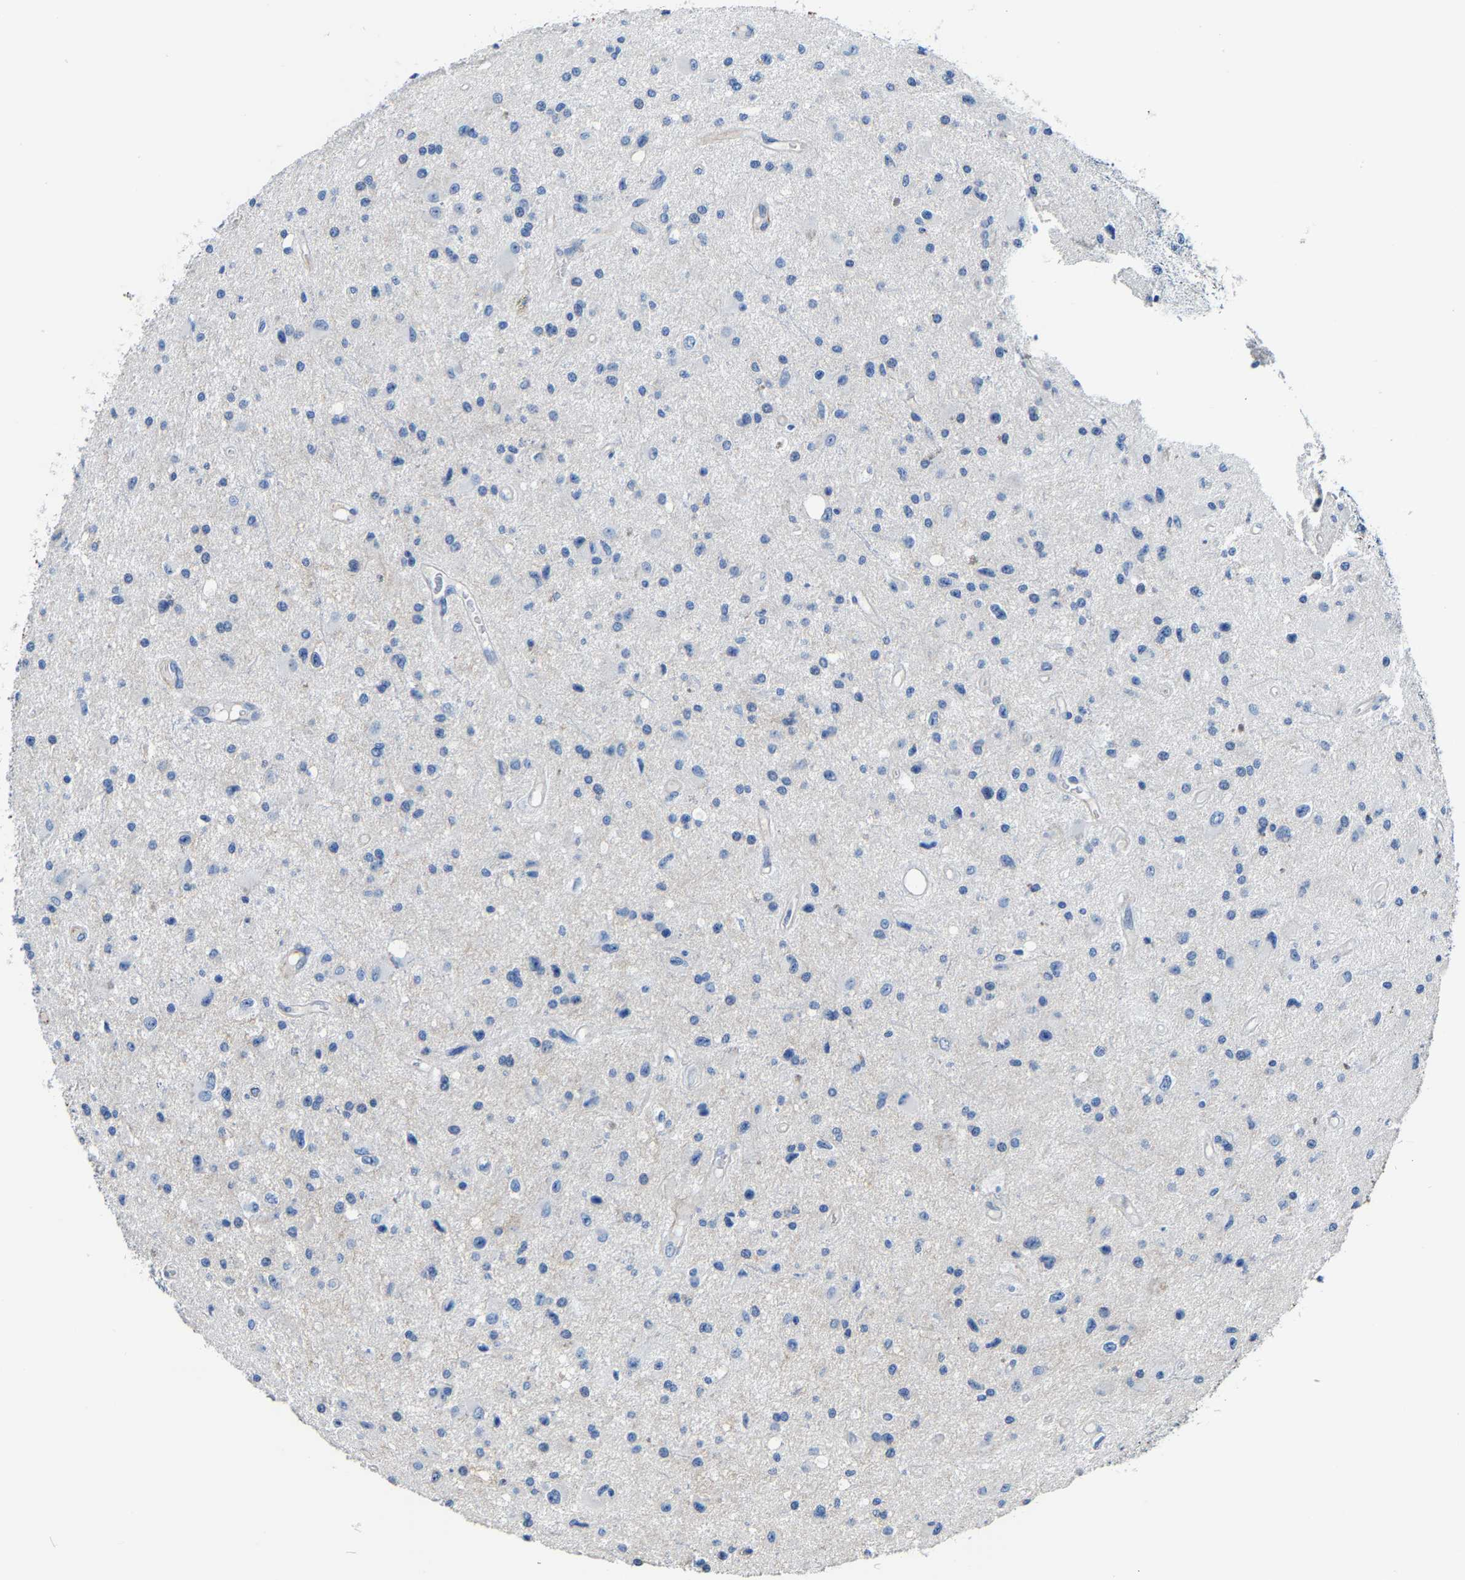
{"staining": {"intensity": "negative", "quantity": "none", "location": "none"}, "tissue": "glioma", "cell_type": "Tumor cells", "image_type": "cancer", "snomed": [{"axis": "morphology", "description": "Glioma, malignant, Low grade"}, {"axis": "topography", "description": "Brain"}], "caption": "Immunohistochemistry (IHC) photomicrograph of neoplastic tissue: glioma stained with DAB demonstrates no significant protein expression in tumor cells.", "gene": "MMEL1", "patient": {"sex": "male", "age": 58}}